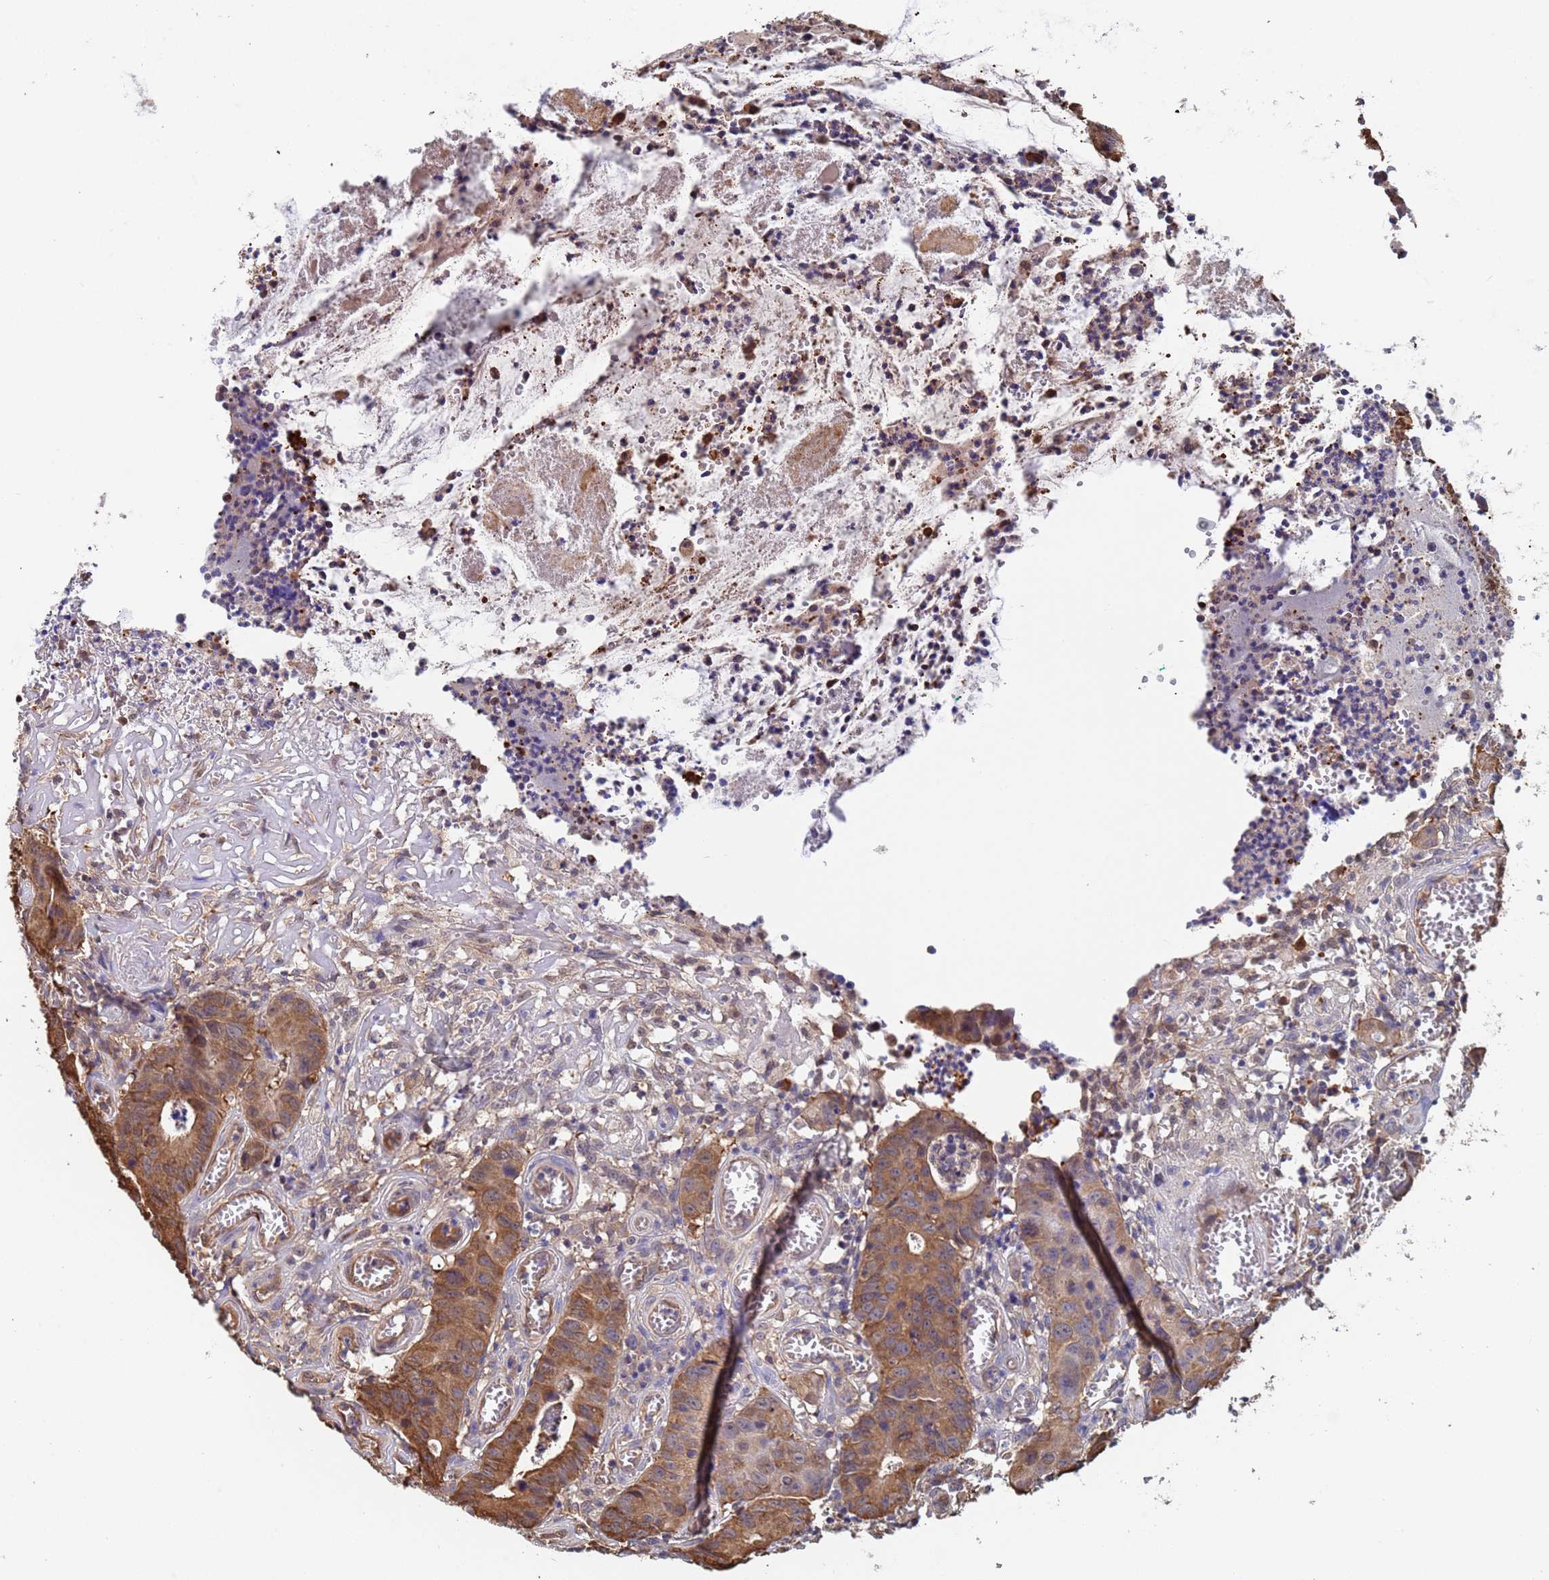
{"staining": {"intensity": "moderate", "quantity": ">75%", "location": "cytoplasmic/membranous"}, "tissue": "colorectal cancer", "cell_type": "Tumor cells", "image_type": "cancer", "snomed": [{"axis": "morphology", "description": "Adenocarcinoma, NOS"}, {"axis": "topography", "description": "Colon"}], "caption": "IHC of human colorectal adenocarcinoma displays medium levels of moderate cytoplasmic/membranous positivity in approximately >75% of tumor cells.", "gene": "FAM25A", "patient": {"sex": "female", "age": 57}}